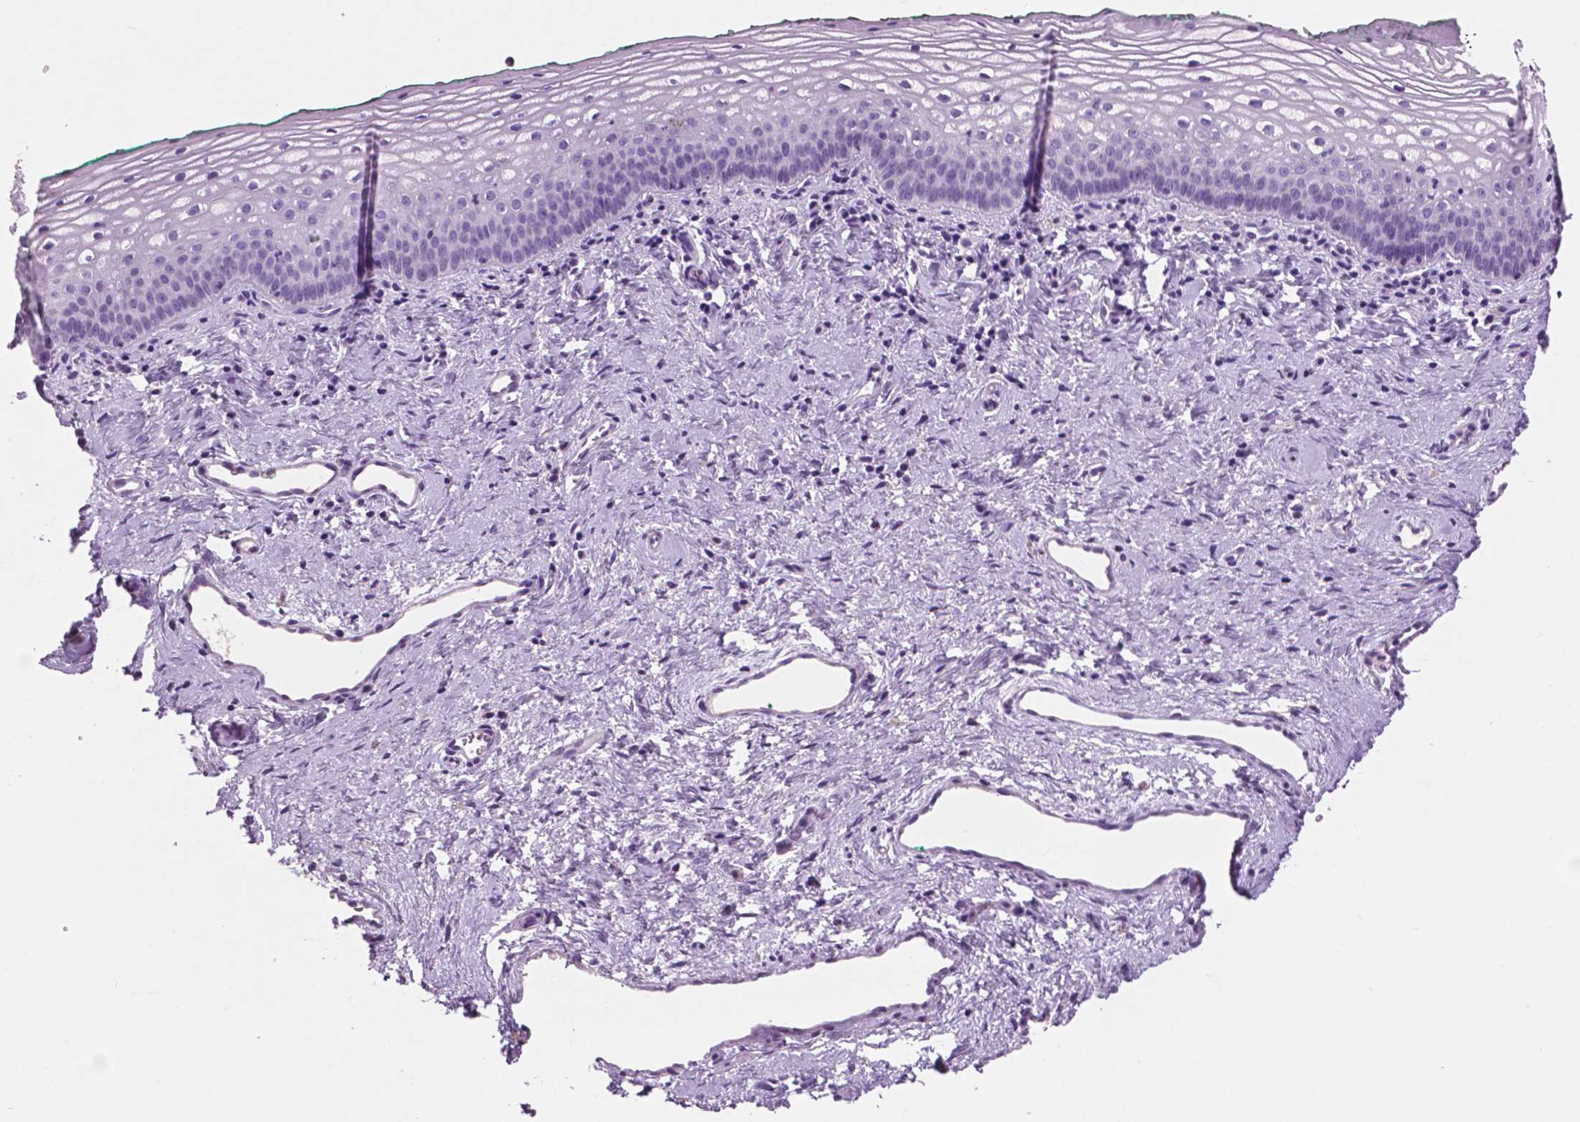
{"staining": {"intensity": "negative", "quantity": "none", "location": "none"}, "tissue": "vagina", "cell_type": "Squamous epithelial cells", "image_type": "normal", "snomed": [{"axis": "morphology", "description": "Normal tissue, NOS"}, {"axis": "topography", "description": "Vagina"}], "caption": "Photomicrograph shows no protein expression in squamous epithelial cells of unremarkable vagina.", "gene": "IDO1", "patient": {"sex": "female", "age": 44}}